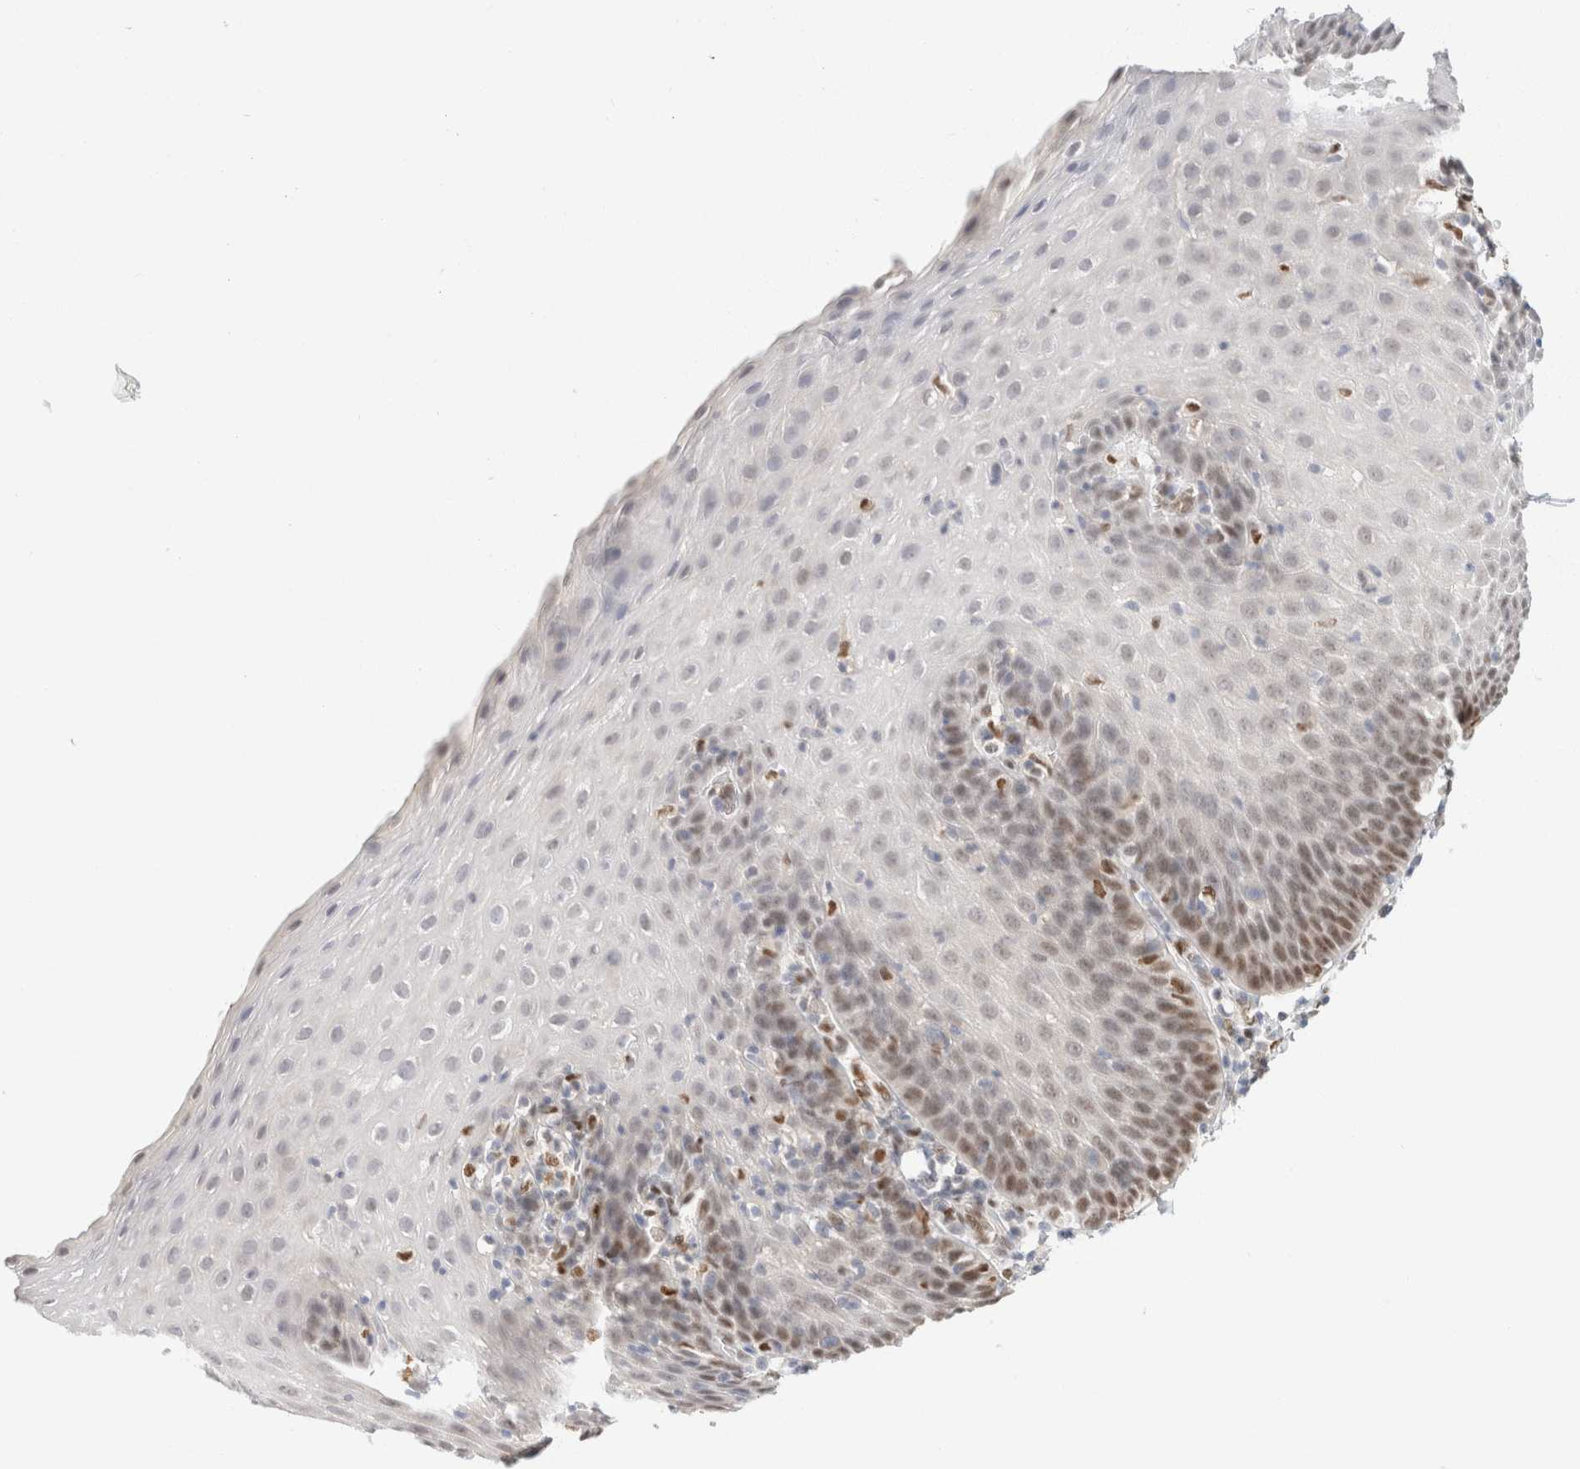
{"staining": {"intensity": "moderate", "quantity": "<25%", "location": "nuclear"}, "tissue": "esophagus", "cell_type": "Squamous epithelial cells", "image_type": "normal", "snomed": [{"axis": "morphology", "description": "Normal tissue, NOS"}, {"axis": "topography", "description": "Esophagus"}], "caption": "Esophagus stained with immunohistochemistry demonstrates moderate nuclear staining in about <25% of squamous epithelial cells.", "gene": "ZNF768", "patient": {"sex": "female", "age": 61}}